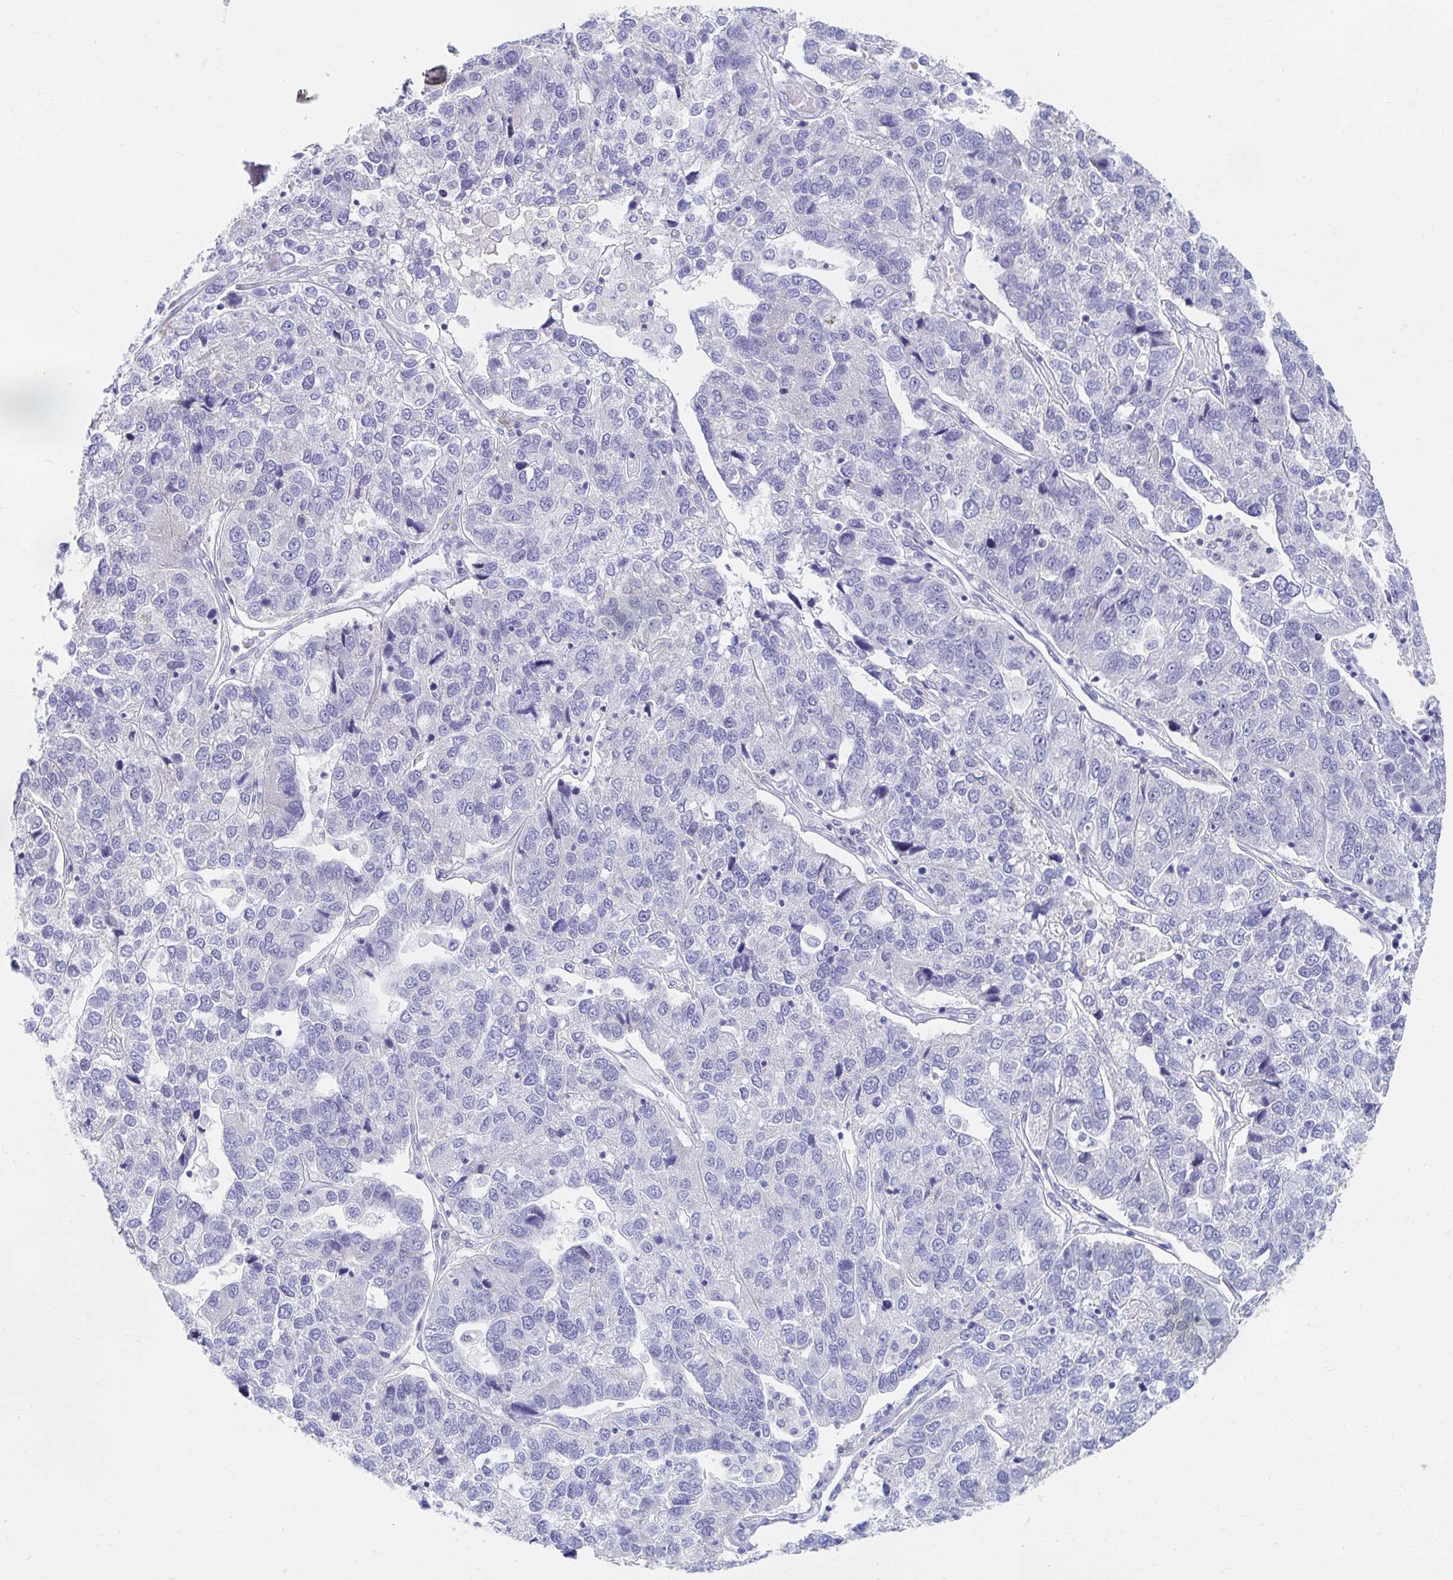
{"staining": {"intensity": "negative", "quantity": "none", "location": "none"}, "tissue": "pancreatic cancer", "cell_type": "Tumor cells", "image_type": "cancer", "snomed": [{"axis": "morphology", "description": "Adenocarcinoma, NOS"}, {"axis": "topography", "description": "Pancreas"}], "caption": "IHC photomicrograph of neoplastic tissue: pancreatic cancer stained with DAB (3,3'-diaminobenzidine) demonstrates no significant protein staining in tumor cells.", "gene": "MYLK2", "patient": {"sex": "female", "age": 61}}